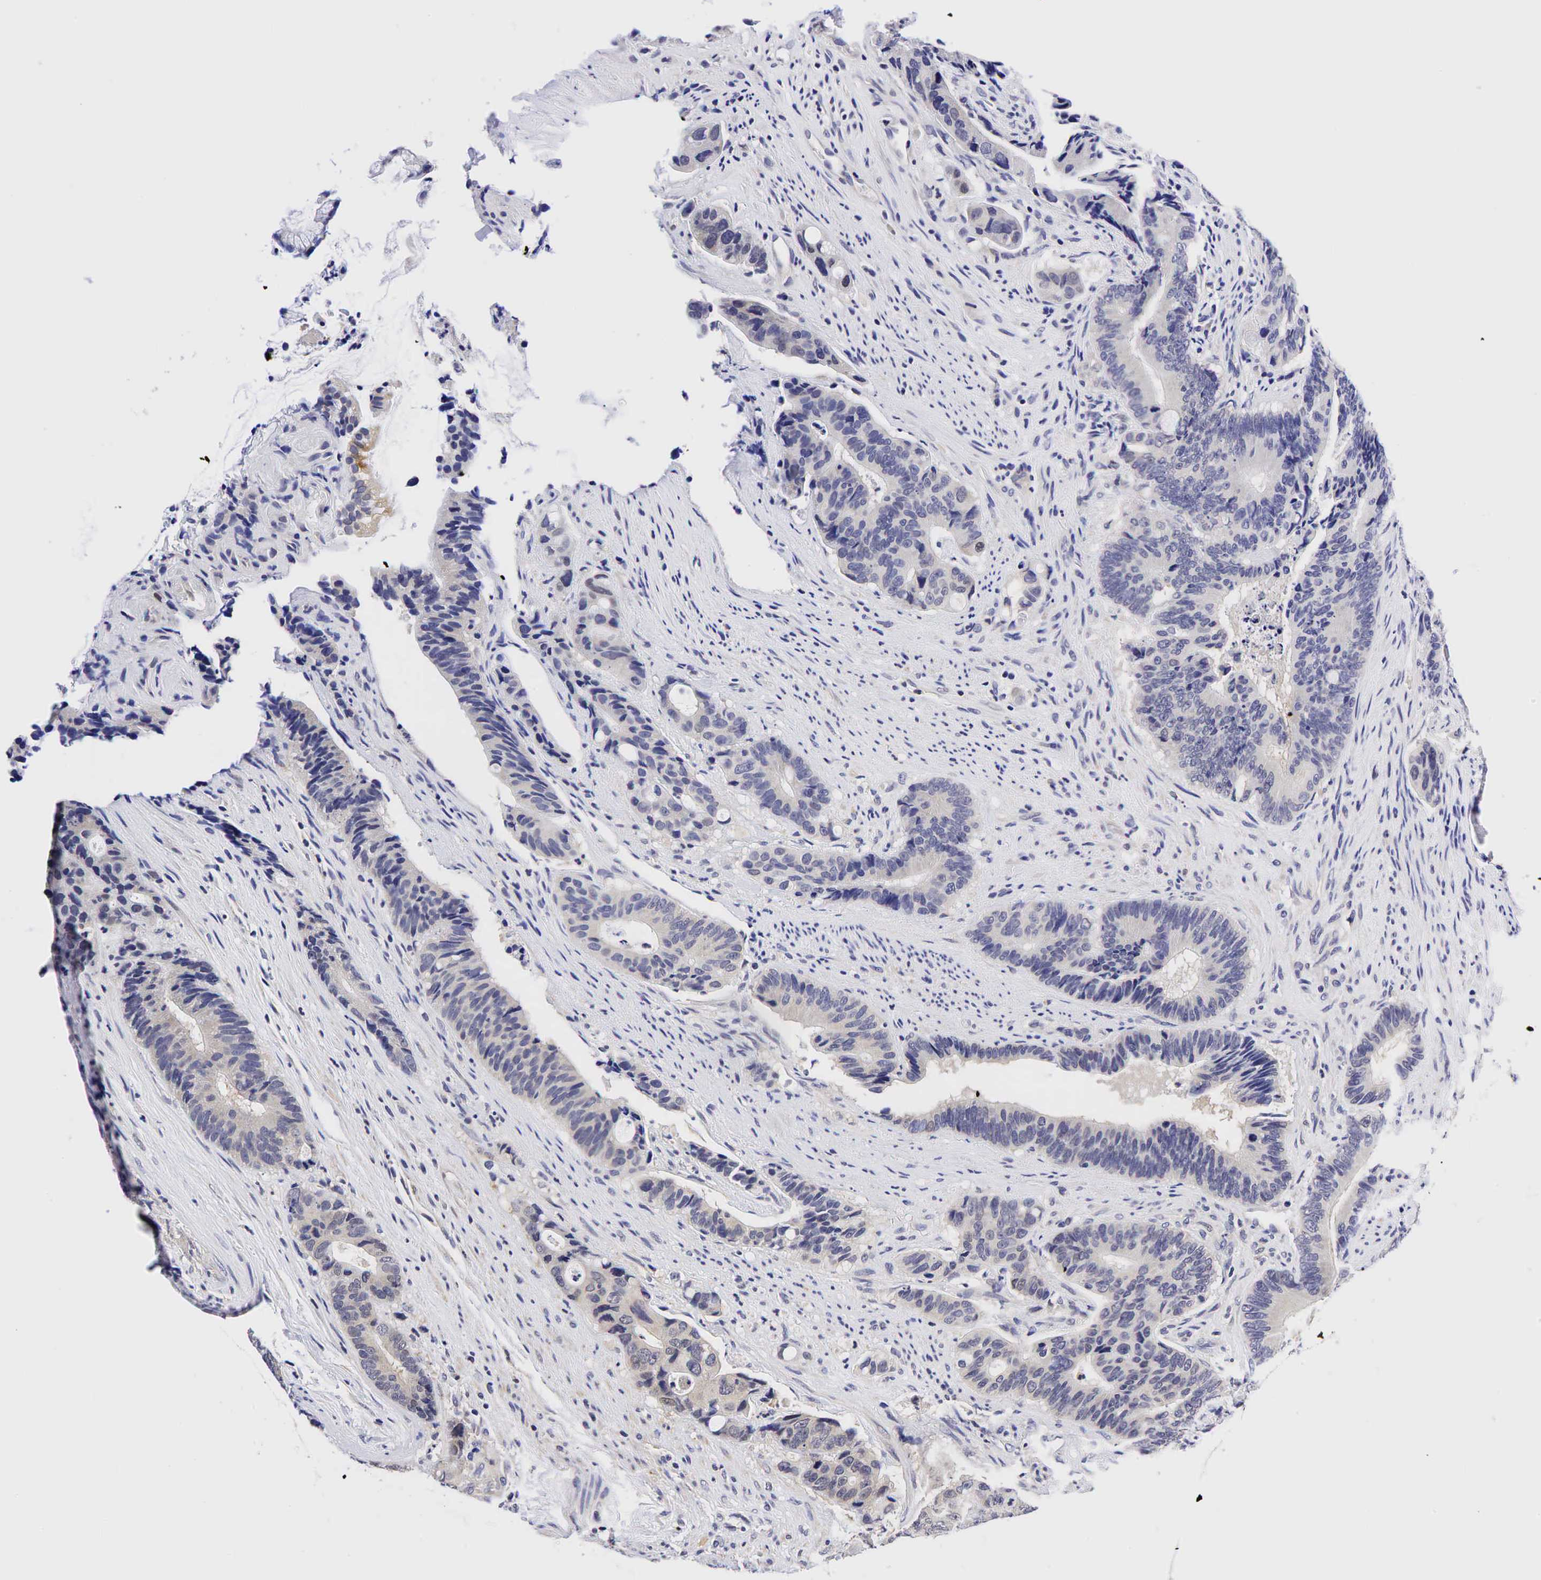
{"staining": {"intensity": "moderate", "quantity": "<25%", "location": "nuclear"}, "tissue": "colorectal cancer", "cell_type": "Tumor cells", "image_type": "cancer", "snomed": [{"axis": "morphology", "description": "Adenocarcinoma, NOS"}, {"axis": "topography", "description": "Colon"}], "caption": "Immunohistochemical staining of human colorectal adenocarcinoma demonstrates low levels of moderate nuclear staining in about <25% of tumor cells.", "gene": "CCND1", "patient": {"sex": "male", "age": 56}}